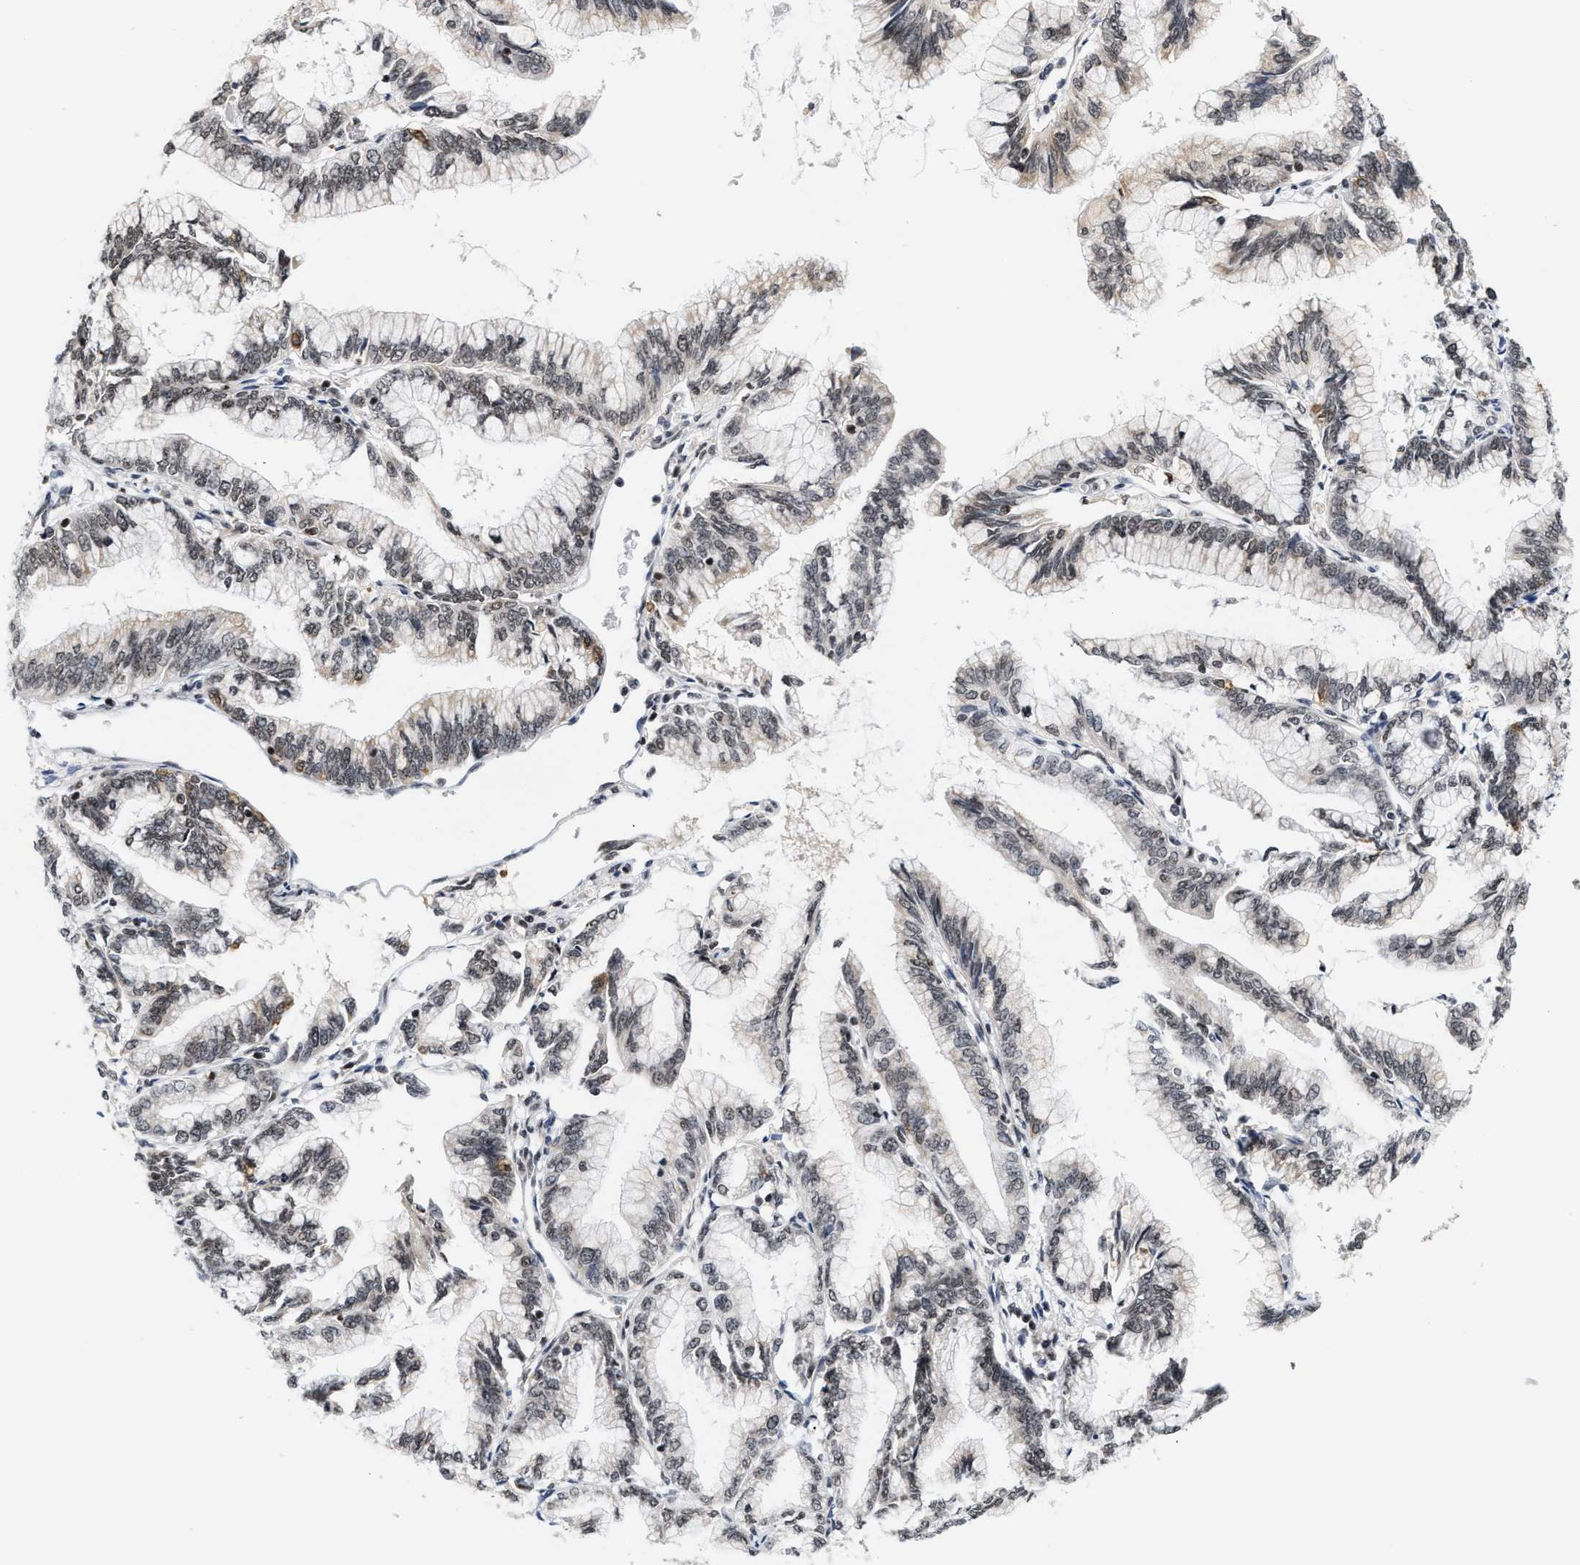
{"staining": {"intensity": "weak", "quantity": ">75%", "location": "nuclear"}, "tissue": "pancreatic cancer", "cell_type": "Tumor cells", "image_type": "cancer", "snomed": [{"axis": "morphology", "description": "Adenocarcinoma, NOS"}, {"axis": "topography", "description": "Pancreas"}], "caption": "Approximately >75% of tumor cells in human pancreatic cancer show weak nuclear protein expression as visualized by brown immunohistochemical staining.", "gene": "ANKRD6", "patient": {"sex": "female", "age": 64}}